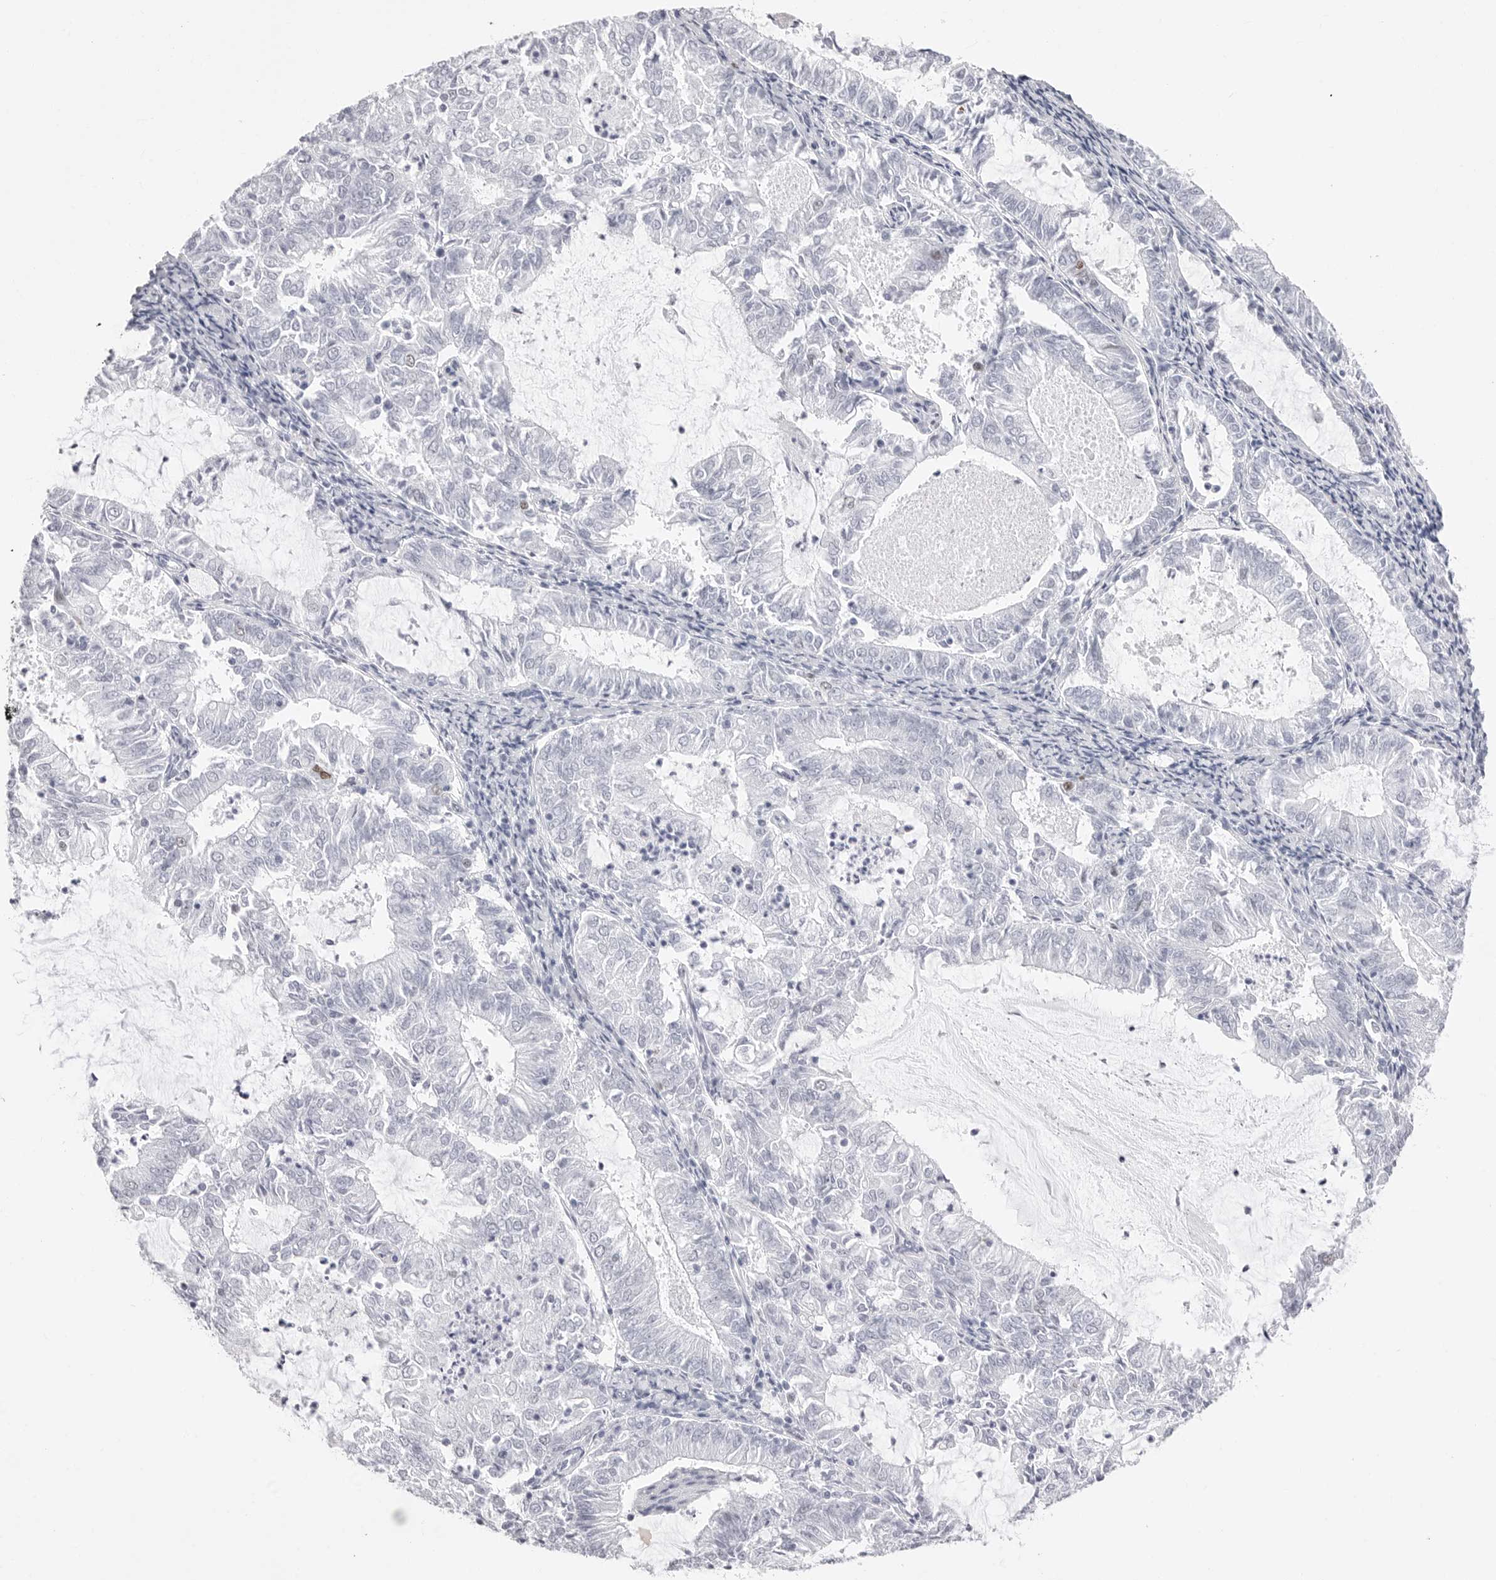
{"staining": {"intensity": "negative", "quantity": "none", "location": "none"}, "tissue": "endometrial cancer", "cell_type": "Tumor cells", "image_type": "cancer", "snomed": [{"axis": "morphology", "description": "Adenocarcinoma, NOS"}, {"axis": "topography", "description": "Endometrium"}], "caption": "IHC image of endometrial cancer stained for a protein (brown), which demonstrates no staining in tumor cells.", "gene": "NASP", "patient": {"sex": "female", "age": 57}}